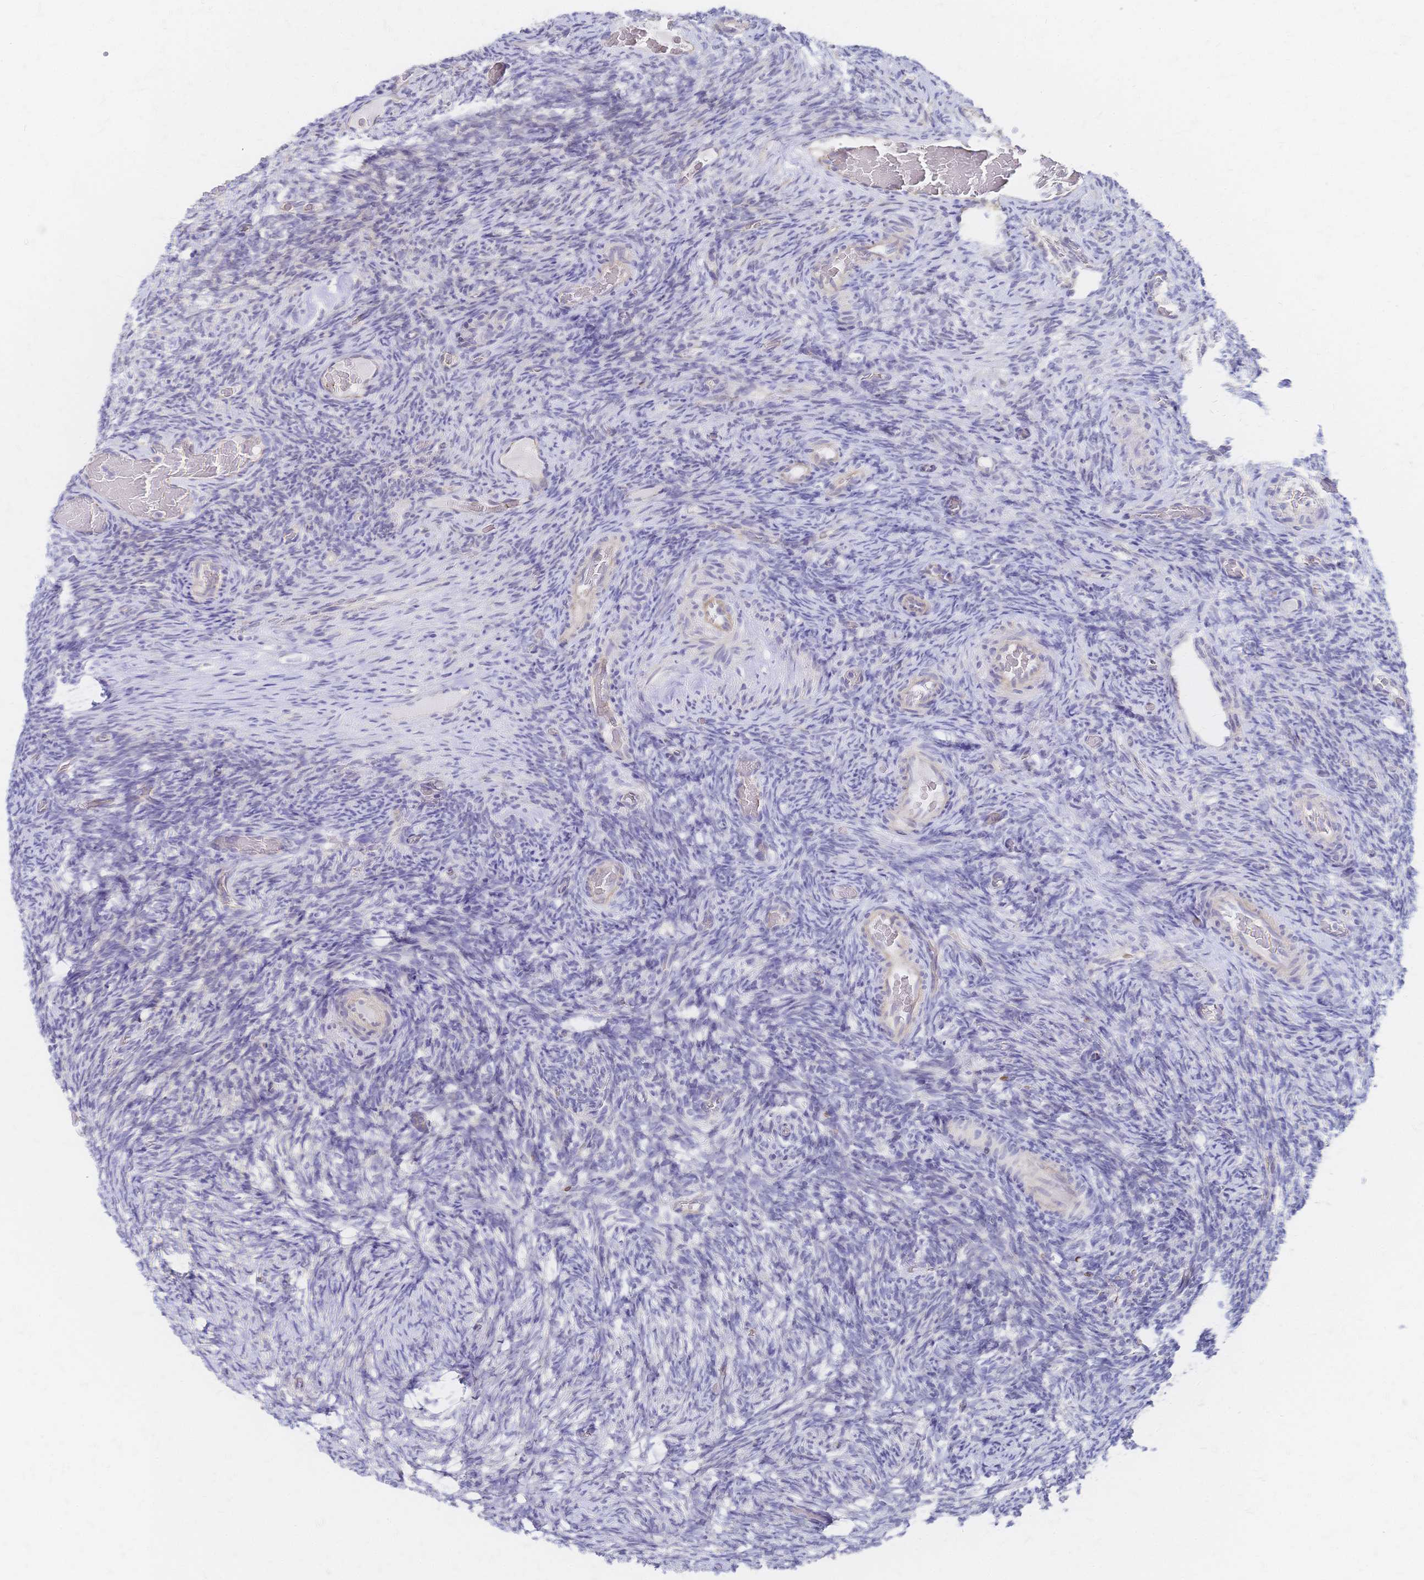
{"staining": {"intensity": "negative", "quantity": "none", "location": "none"}, "tissue": "ovary", "cell_type": "Ovarian stroma cells", "image_type": "normal", "snomed": [{"axis": "morphology", "description": "Normal tissue, NOS"}, {"axis": "topography", "description": "Ovary"}], "caption": "The micrograph displays no staining of ovarian stroma cells in benign ovary.", "gene": "SLC5A1", "patient": {"sex": "female", "age": 34}}